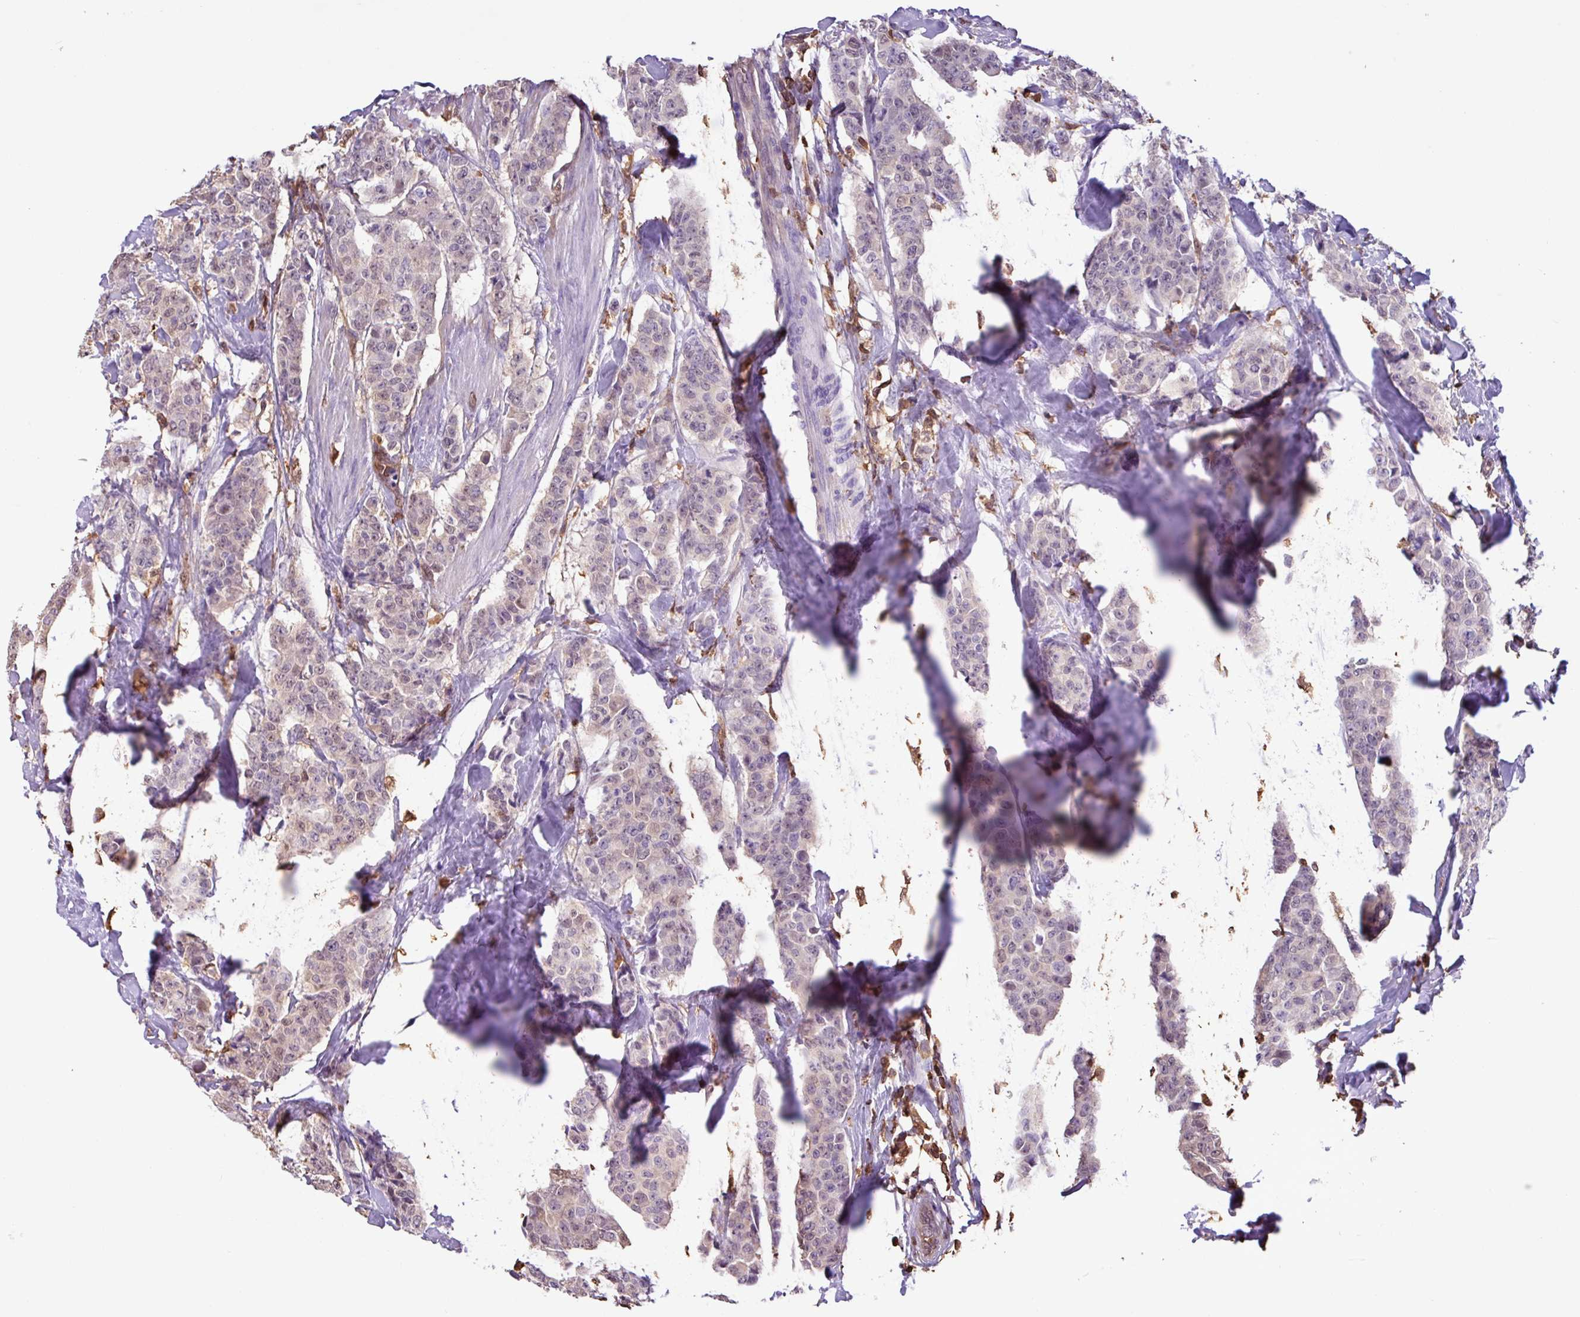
{"staining": {"intensity": "weak", "quantity": "<25%", "location": "nuclear"}, "tissue": "breast cancer", "cell_type": "Tumor cells", "image_type": "cancer", "snomed": [{"axis": "morphology", "description": "Duct carcinoma"}, {"axis": "topography", "description": "Breast"}], "caption": "Immunohistochemical staining of human intraductal carcinoma (breast) exhibits no significant staining in tumor cells.", "gene": "ARHGDIB", "patient": {"sex": "female", "age": 40}}